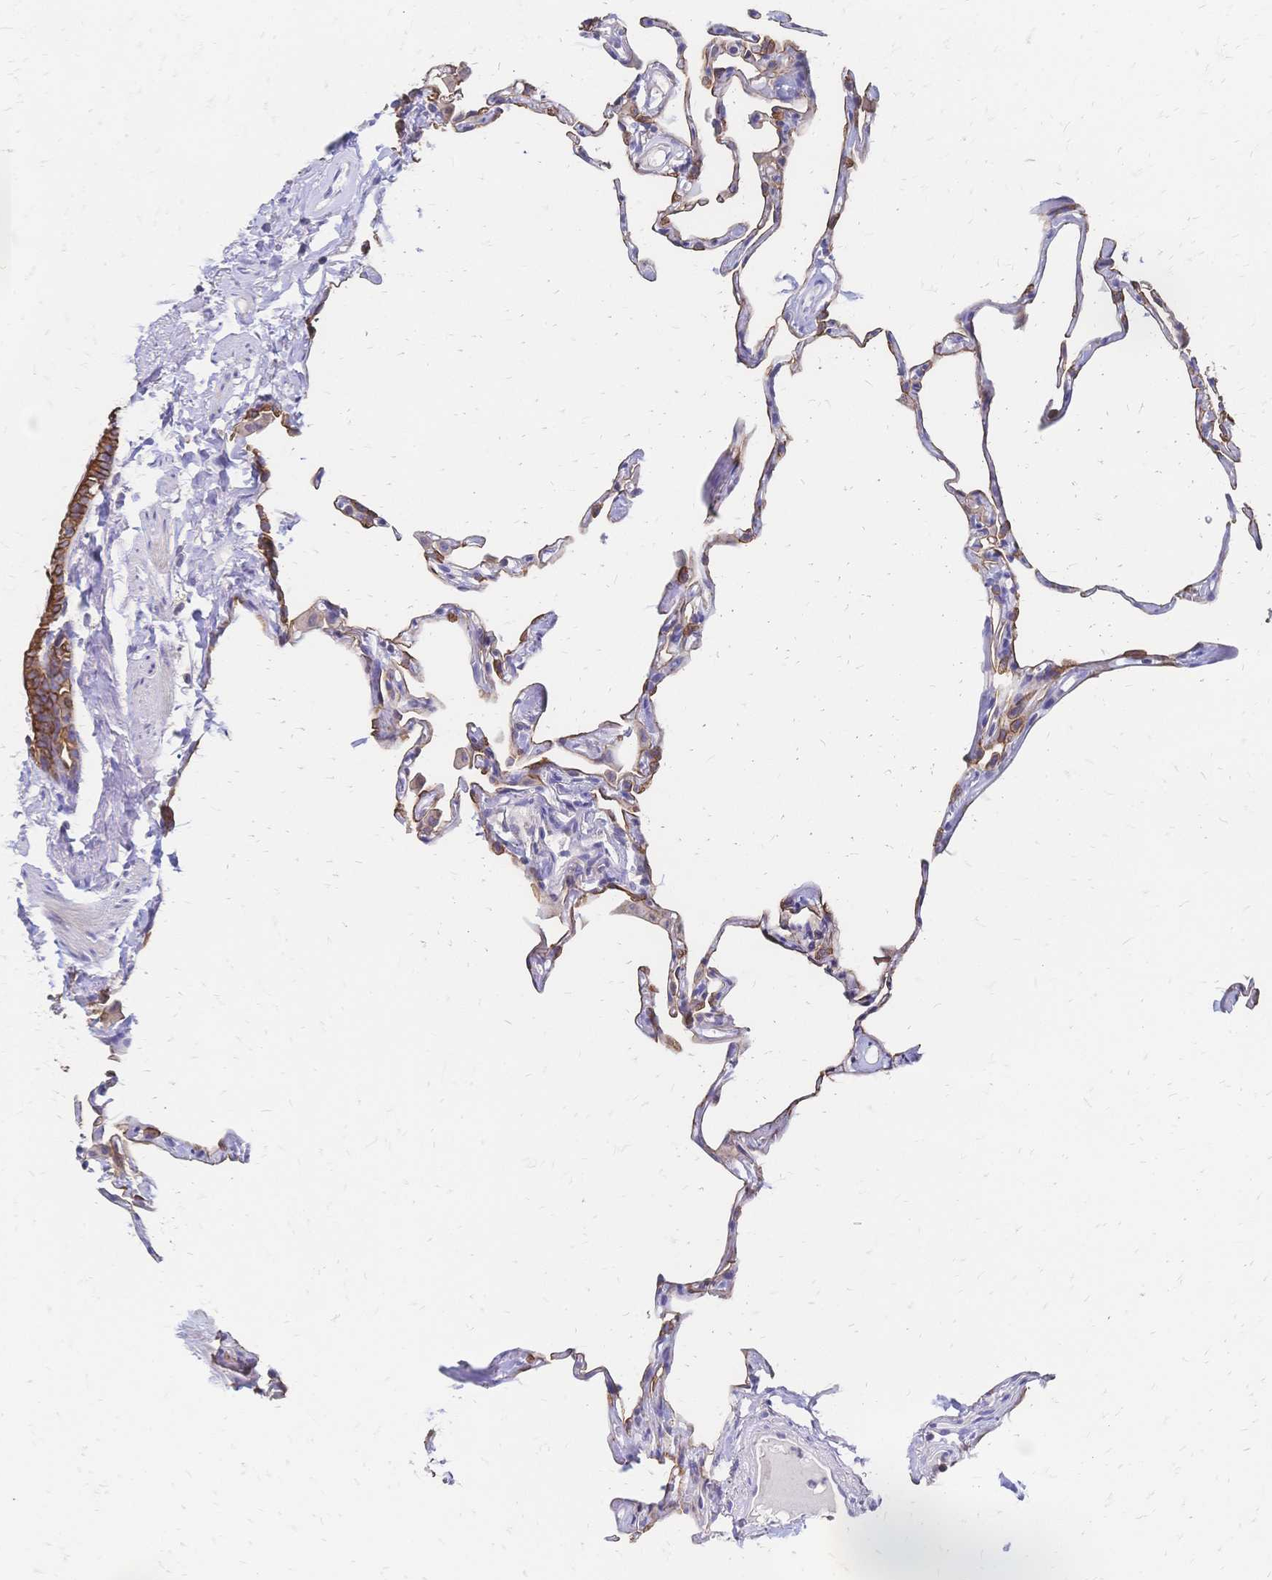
{"staining": {"intensity": "moderate", "quantity": "<25%", "location": "cytoplasmic/membranous"}, "tissue": "lung", "cell_type": "Alveolar cells", "image_type": "normal", "snomed": [{"axis": "morphology", "description": "Normal tissue, NOS"}, {"axis": "topography", "description": "Lung"}], "caption": "Protein staining displays moderate cytoplasmic/membranous positivity in approximately <25% of alveolar cells in unremarkable lung.", "gene": "DTNB", "patient": {"sex": "male", "age": 65}}